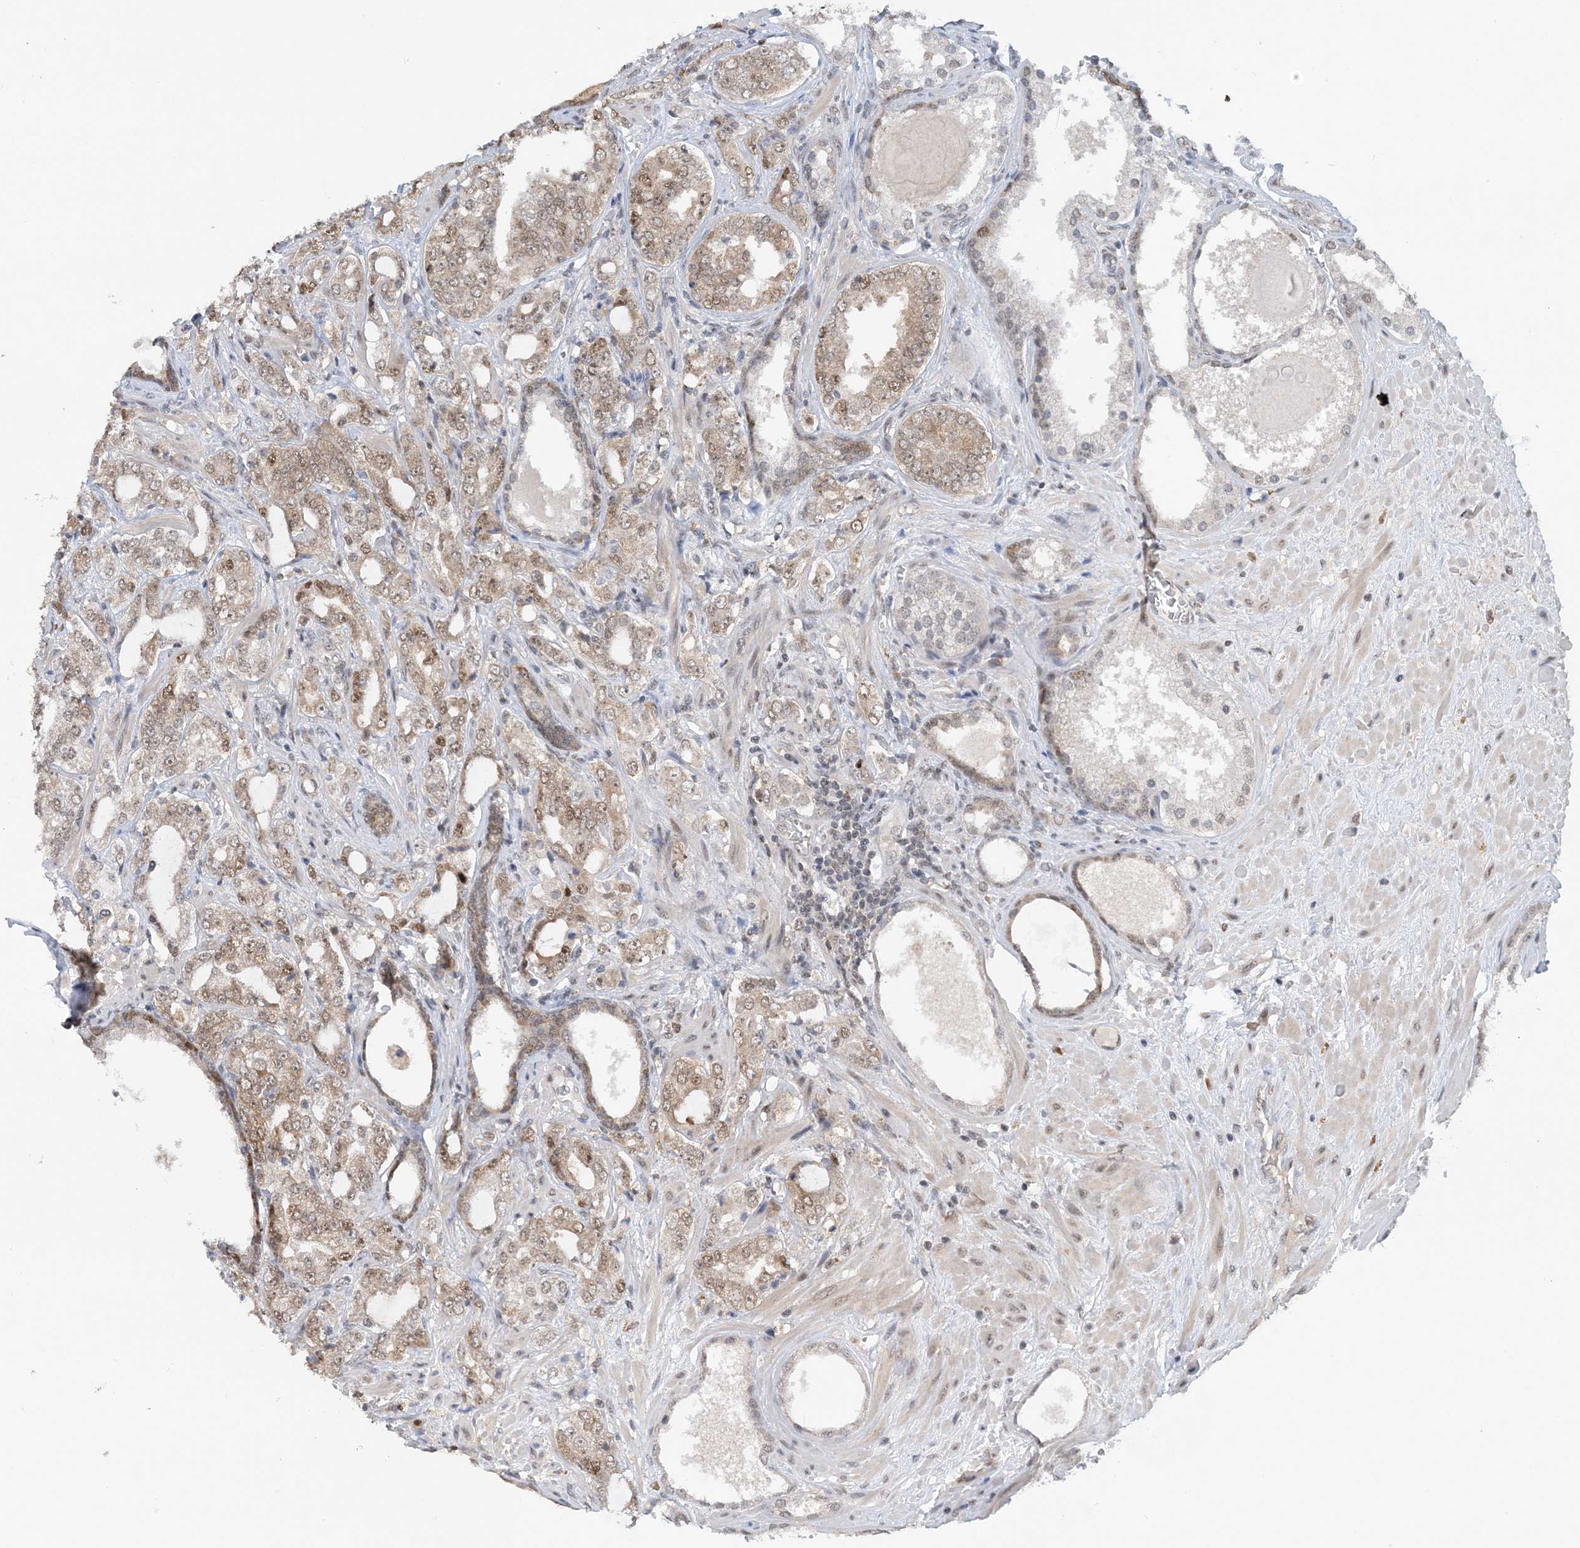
{"staining": {"intensity": "weak", "quantity": ">75%", "location": "cytoplasmic/membranous"}, "tissue": "prostate cancer", "cell_type": "Tumor cells", "image_type": "cancer", "snomed": [{"axis": "morphology", "description": "Adenocarcinoma, High grade"}, {"axis": "topography", "description": "Prostate"}], "caption": "Immunohistochemical staining of prostate high-grade adenocarcinoma exhibits low levels of weak cytoplasmic/membranous protein expression in about >75% of tumor cells.", "gene": "ACYP2", "patient": {"sex": "male", "age": 64}}